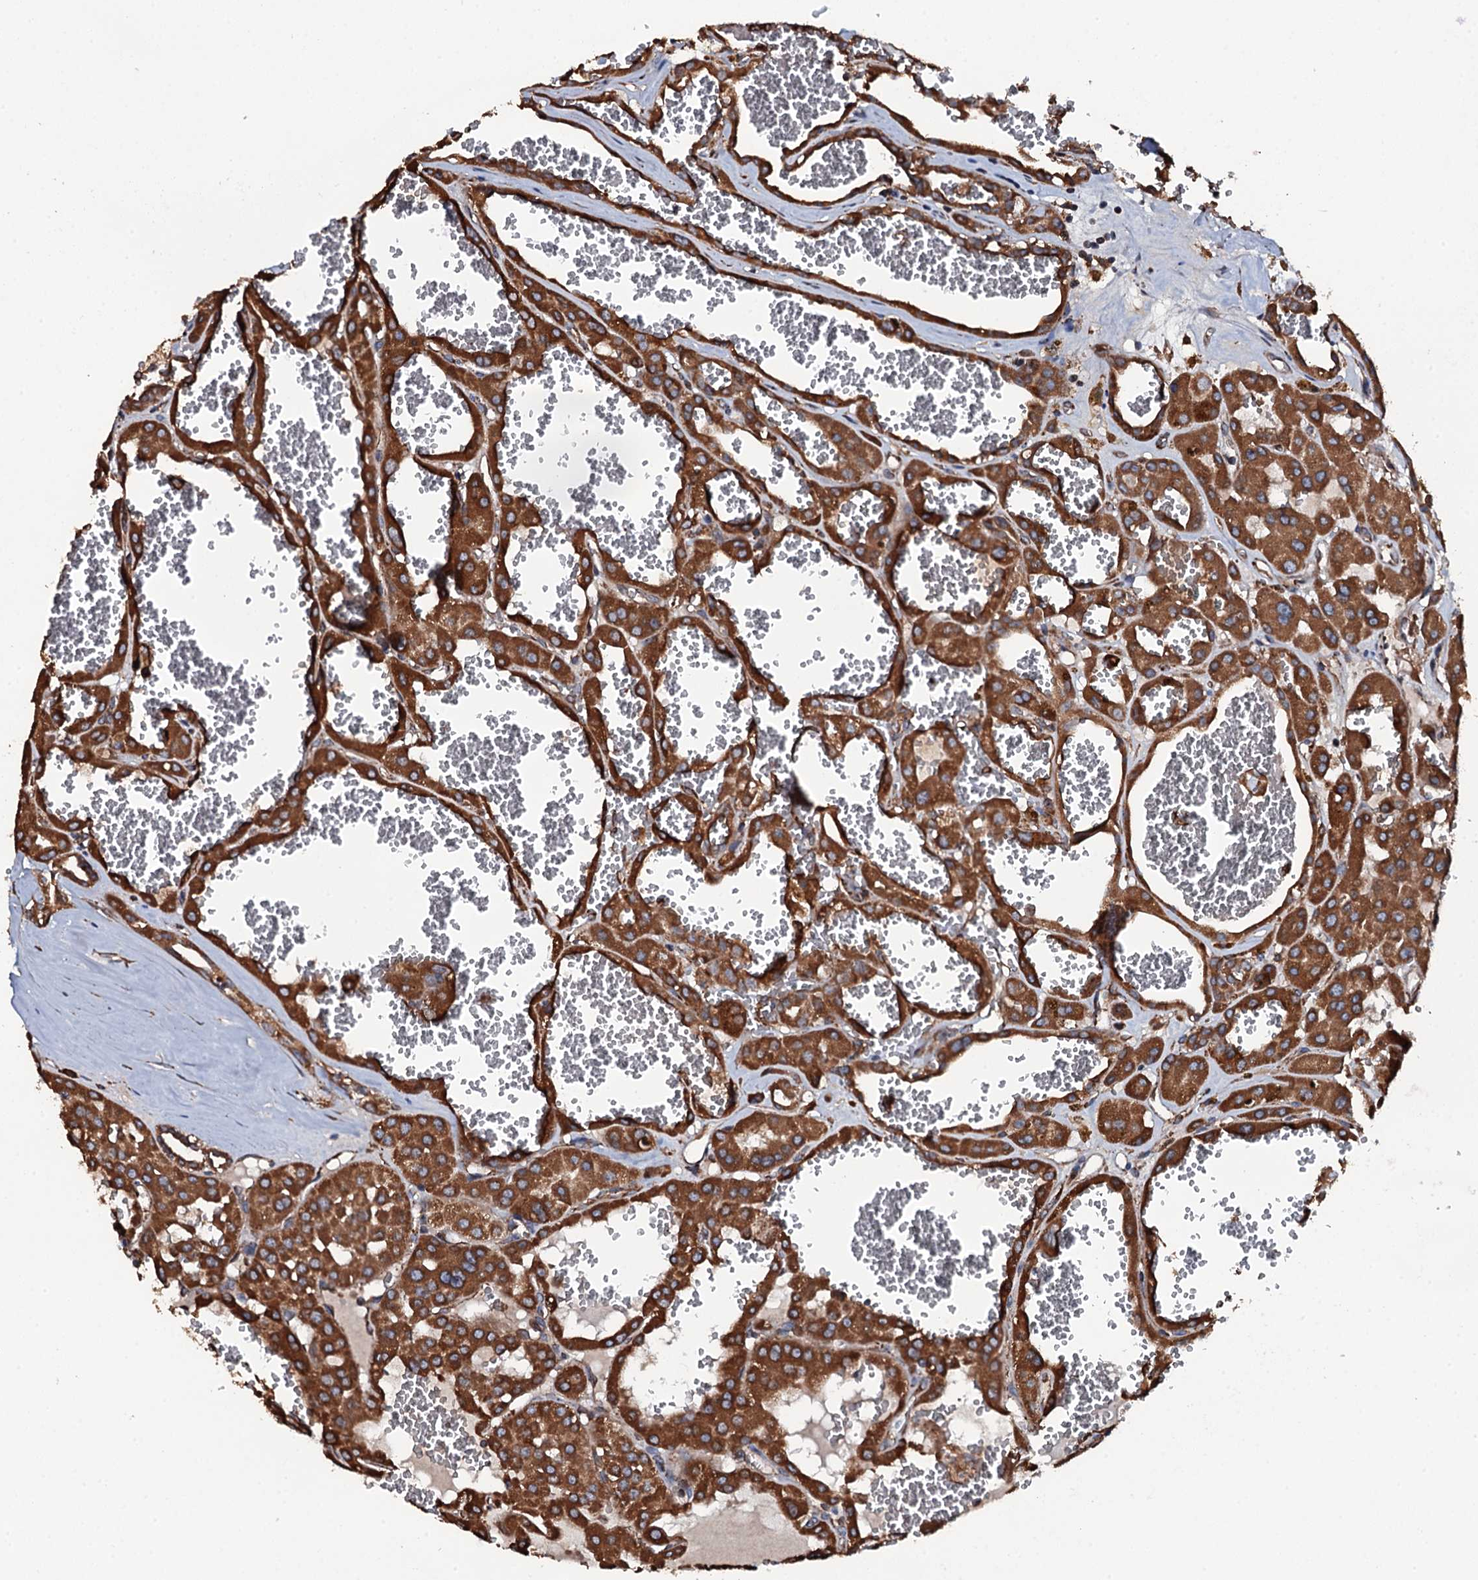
{"staining": {"intensity": "strong", "quantity": ">75%", "location": "cytoplasmic/membranous"}, "tissue": "renal cancer", "cell_type": "Tumor cells", "image_type": "cancer", "snomed": [{"axis": "morphology", "description": "Carcinoma, NOS"}, {"axis": "topography", "description": "Kidney"}], "caption": "Protein expression analysis of renal cancer displays strong cytoplasmic/membranous staining in approximately >75% of tumor cells.", "gene": "RAB12", "patient": {"sex": "female", "age": 75}}